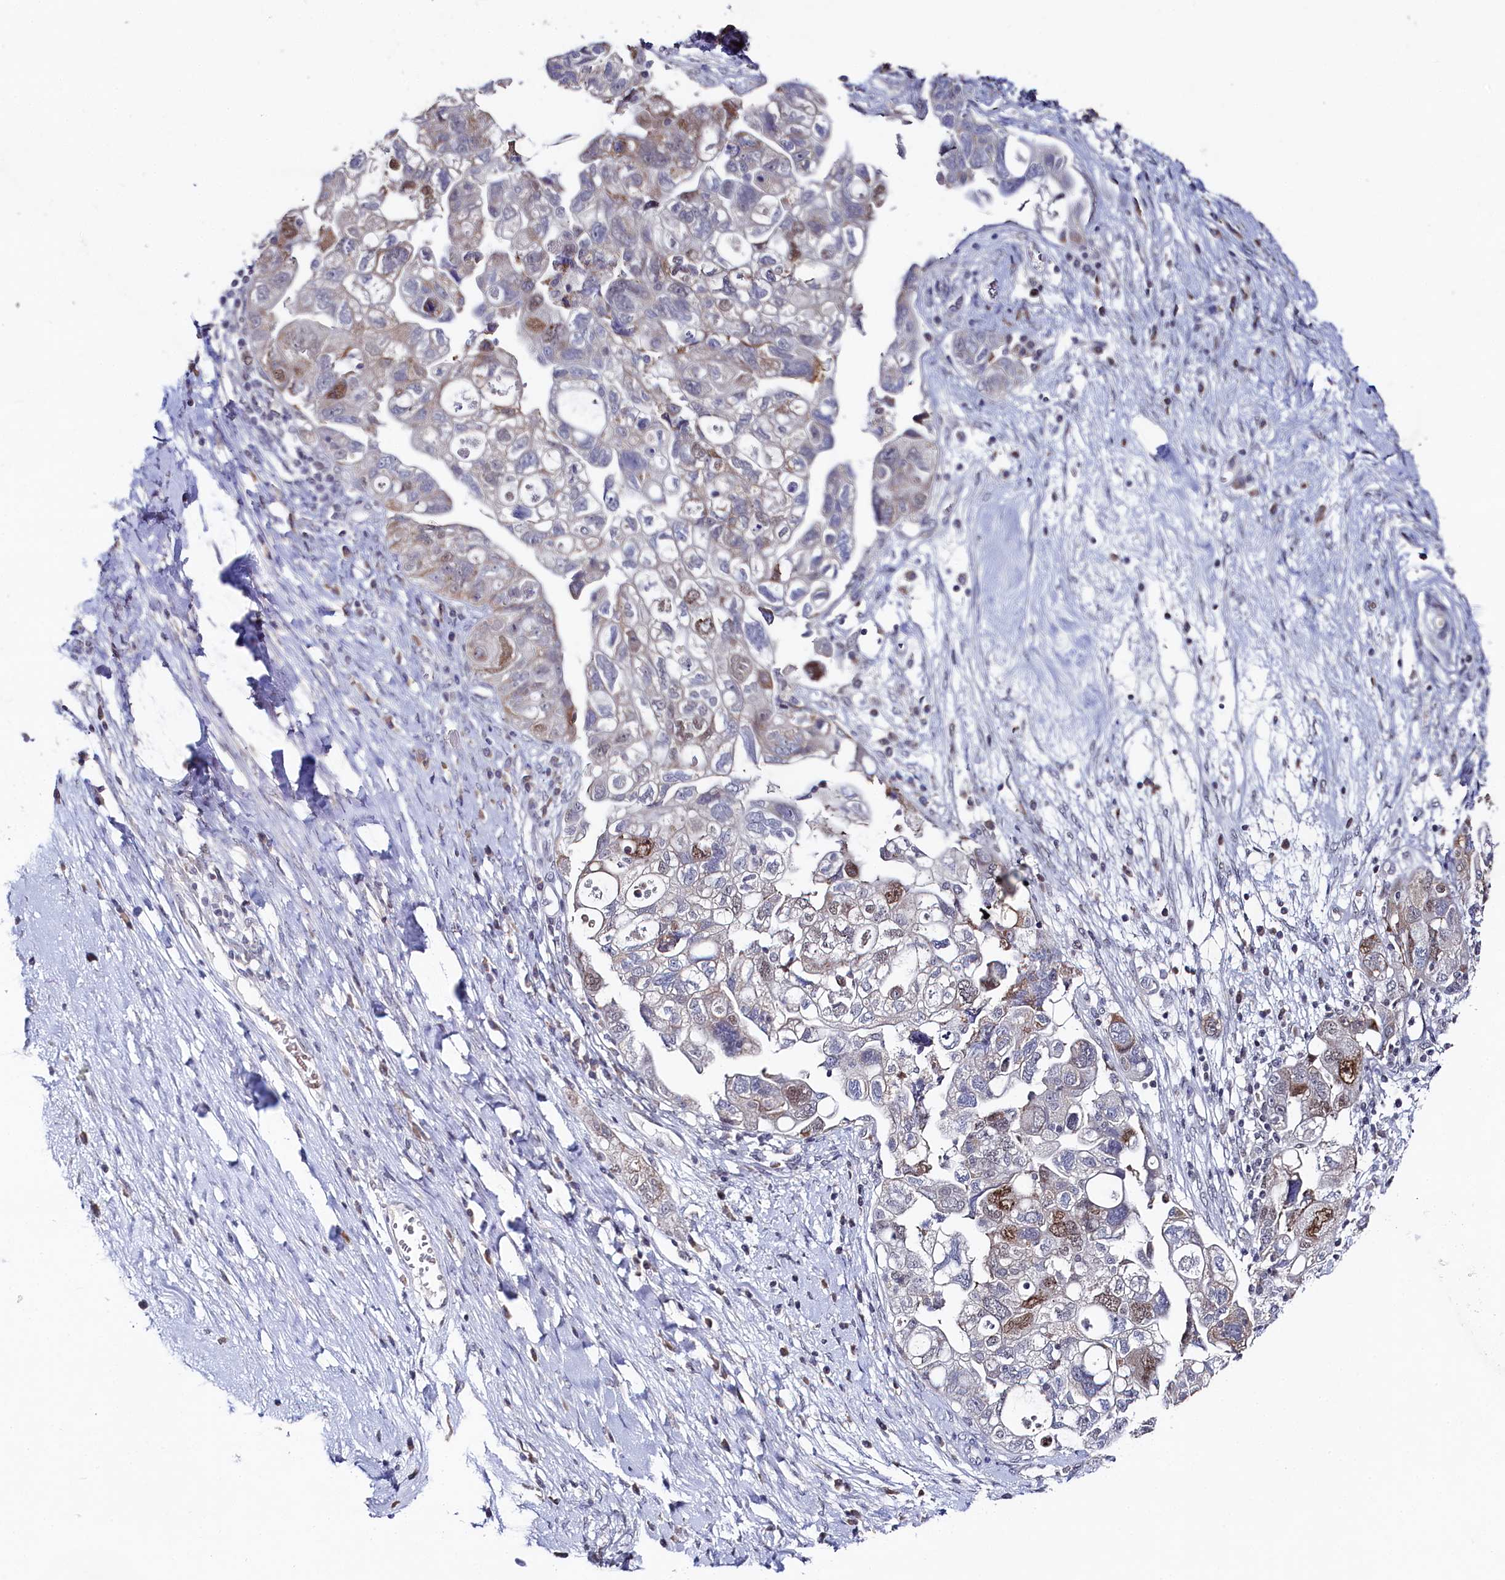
{"staining": {"intensity": "moderate", "quantity": "<25%", "location": "nuclear"}, "tissue": "ovarian cancer", "cell_type": "Tumor cells", "image_type": "cancer", "snomed": [{"axis": "morphology", "description": "Carcinoma, NOS"}, {"axis": "morphology", "description": "Cystadenocarcinoma, serous, NOS"}, {"axis": "topography", "description": "Ovary"}], "caption": "Ovarian cancer (serous cystadenocarcinoma) stained for a protein (brown) shows moderate nuclear positive expression in about <25% of tumor cells.", "gene": "TIGD4", "patient": {"sex": "female", "age": 69}}